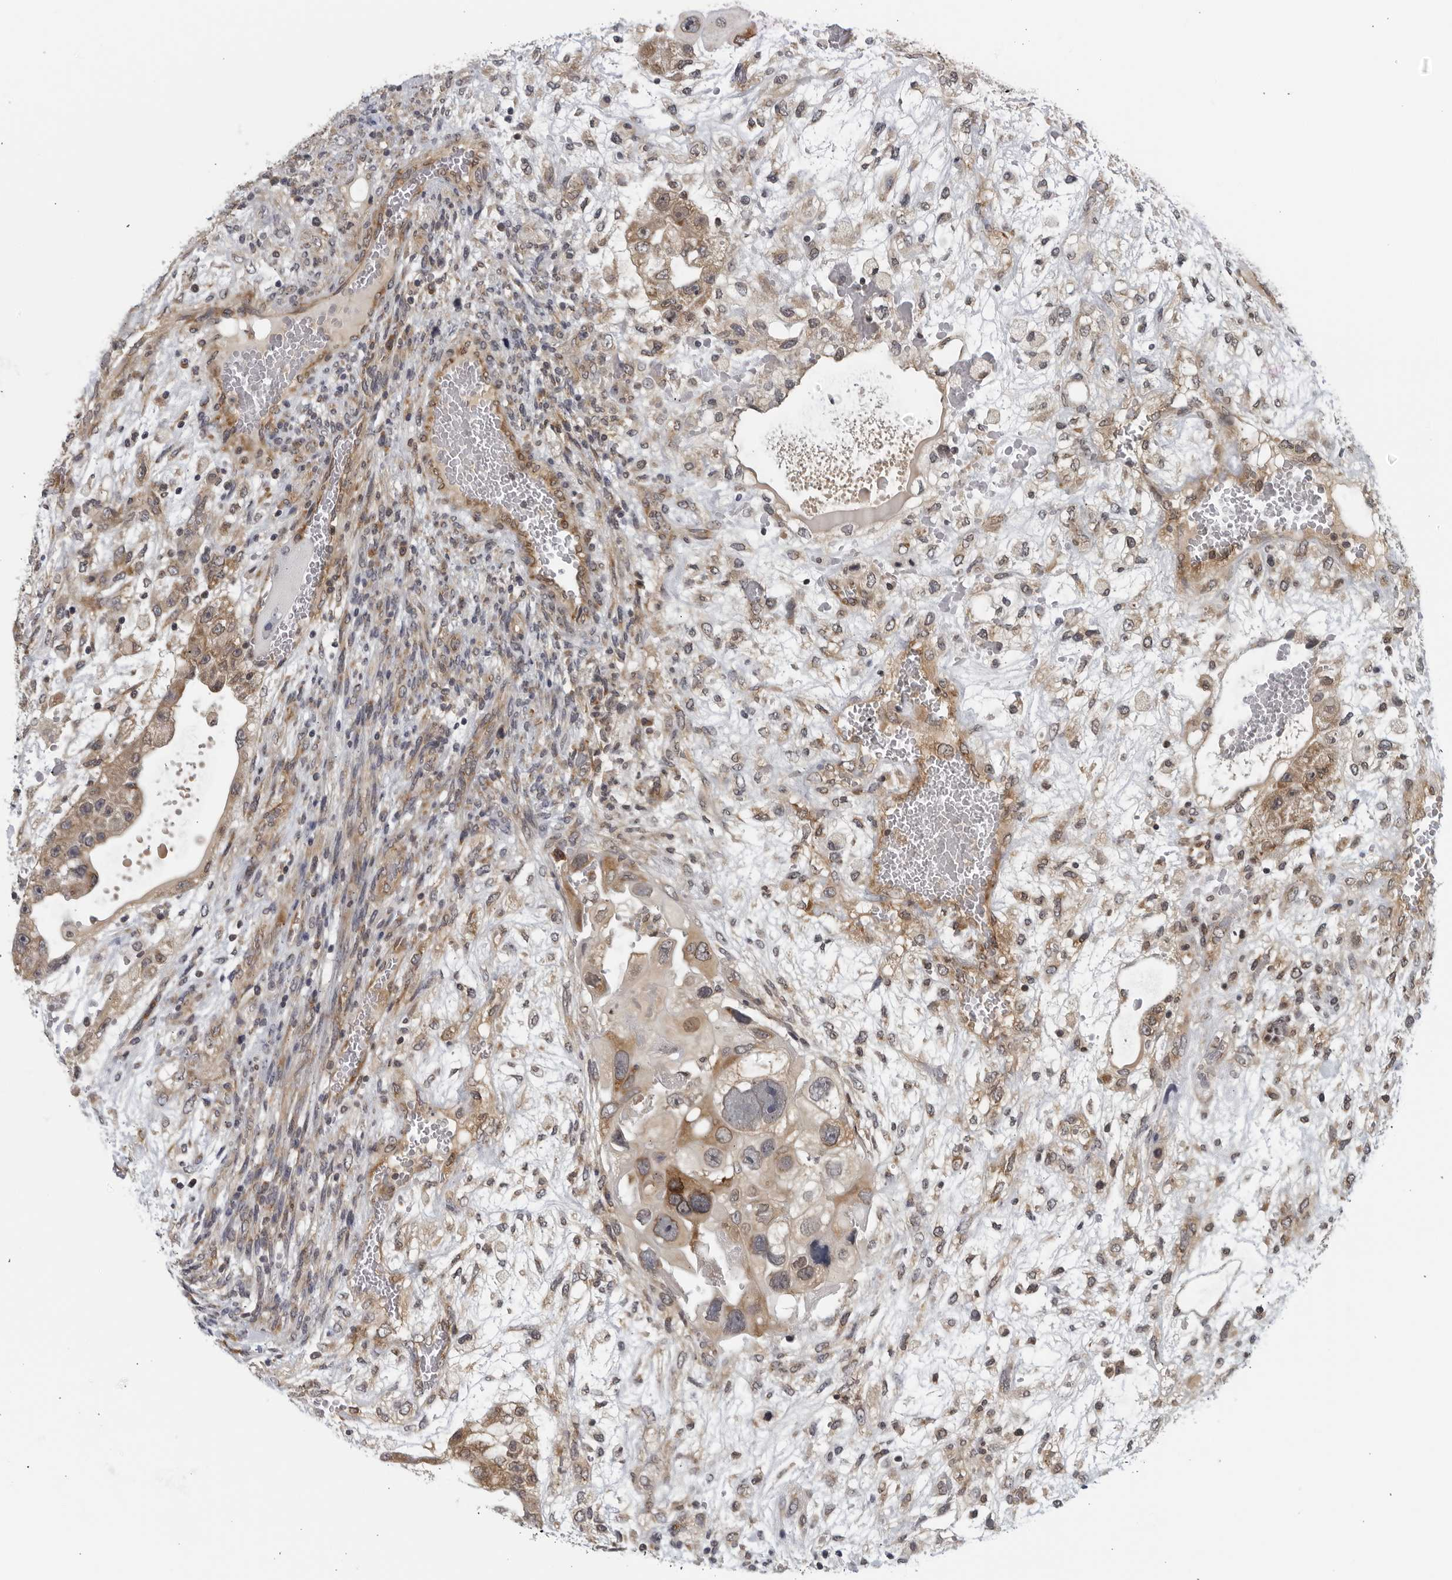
{"staining": {"intensity": "moderate", "quantity": ">75%", "location": "cytoplasmic/membranous"}, "tissue": "testis cancer", "cell_type": "Tumor cells", "image_type": "cancer", "snomed": [{"axis": "morphology", "description": "Carcinoma, Embryonal, NOS"}, {"axis": "topography", "description": "Testis"}], "caption": "Protein positivity by immunohistochemistry demonstrates moderate cytoplasmic/membranous staining in approximately >75% of tumor cells in embryonal carcinoma (testis). (DAB IHC with brightfield microscopy, high magnification).", "gene": "RC3H1", "patient": {"sex": "male", "age": 36}}